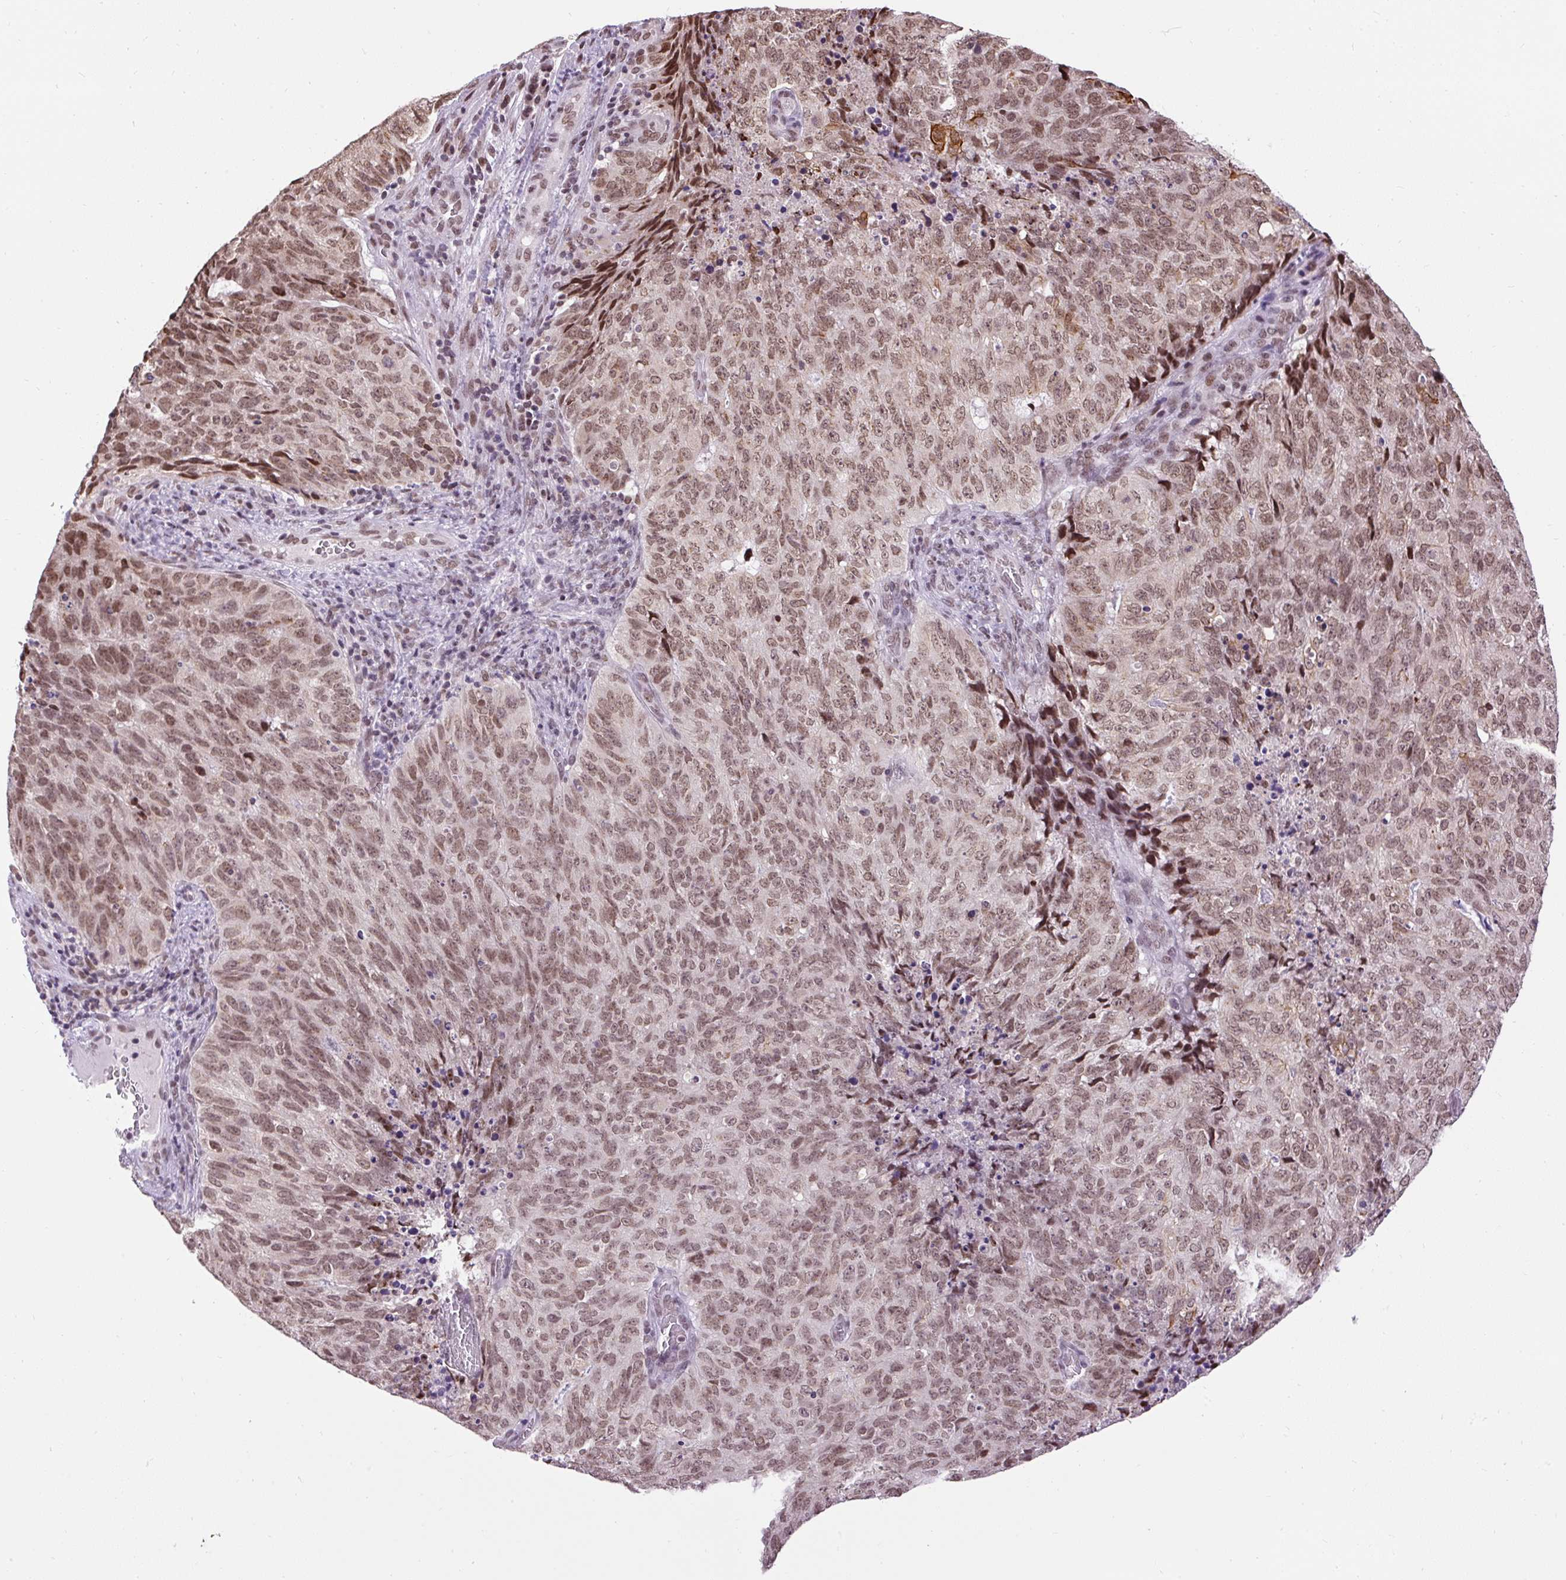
{"staining": {"intensity": "moderate", "quantity": ">75%", "location": "nuclear"}, "tissue": "cervical cancer", "cell_type": "Tumor cells", "image_type": "cancer", "snomed": [{"axis": "morphology", "description": "Adenocarcinoma, NOS"}, {"axis": "topography", "description": "Cervix"}], "caption": "Protein expression analysis of cervical cancer shows moderate nuclear expression in about >75% of tumor cells.", "gene": "ZNF672", "patient": {"sex": "female", "age": 38}}